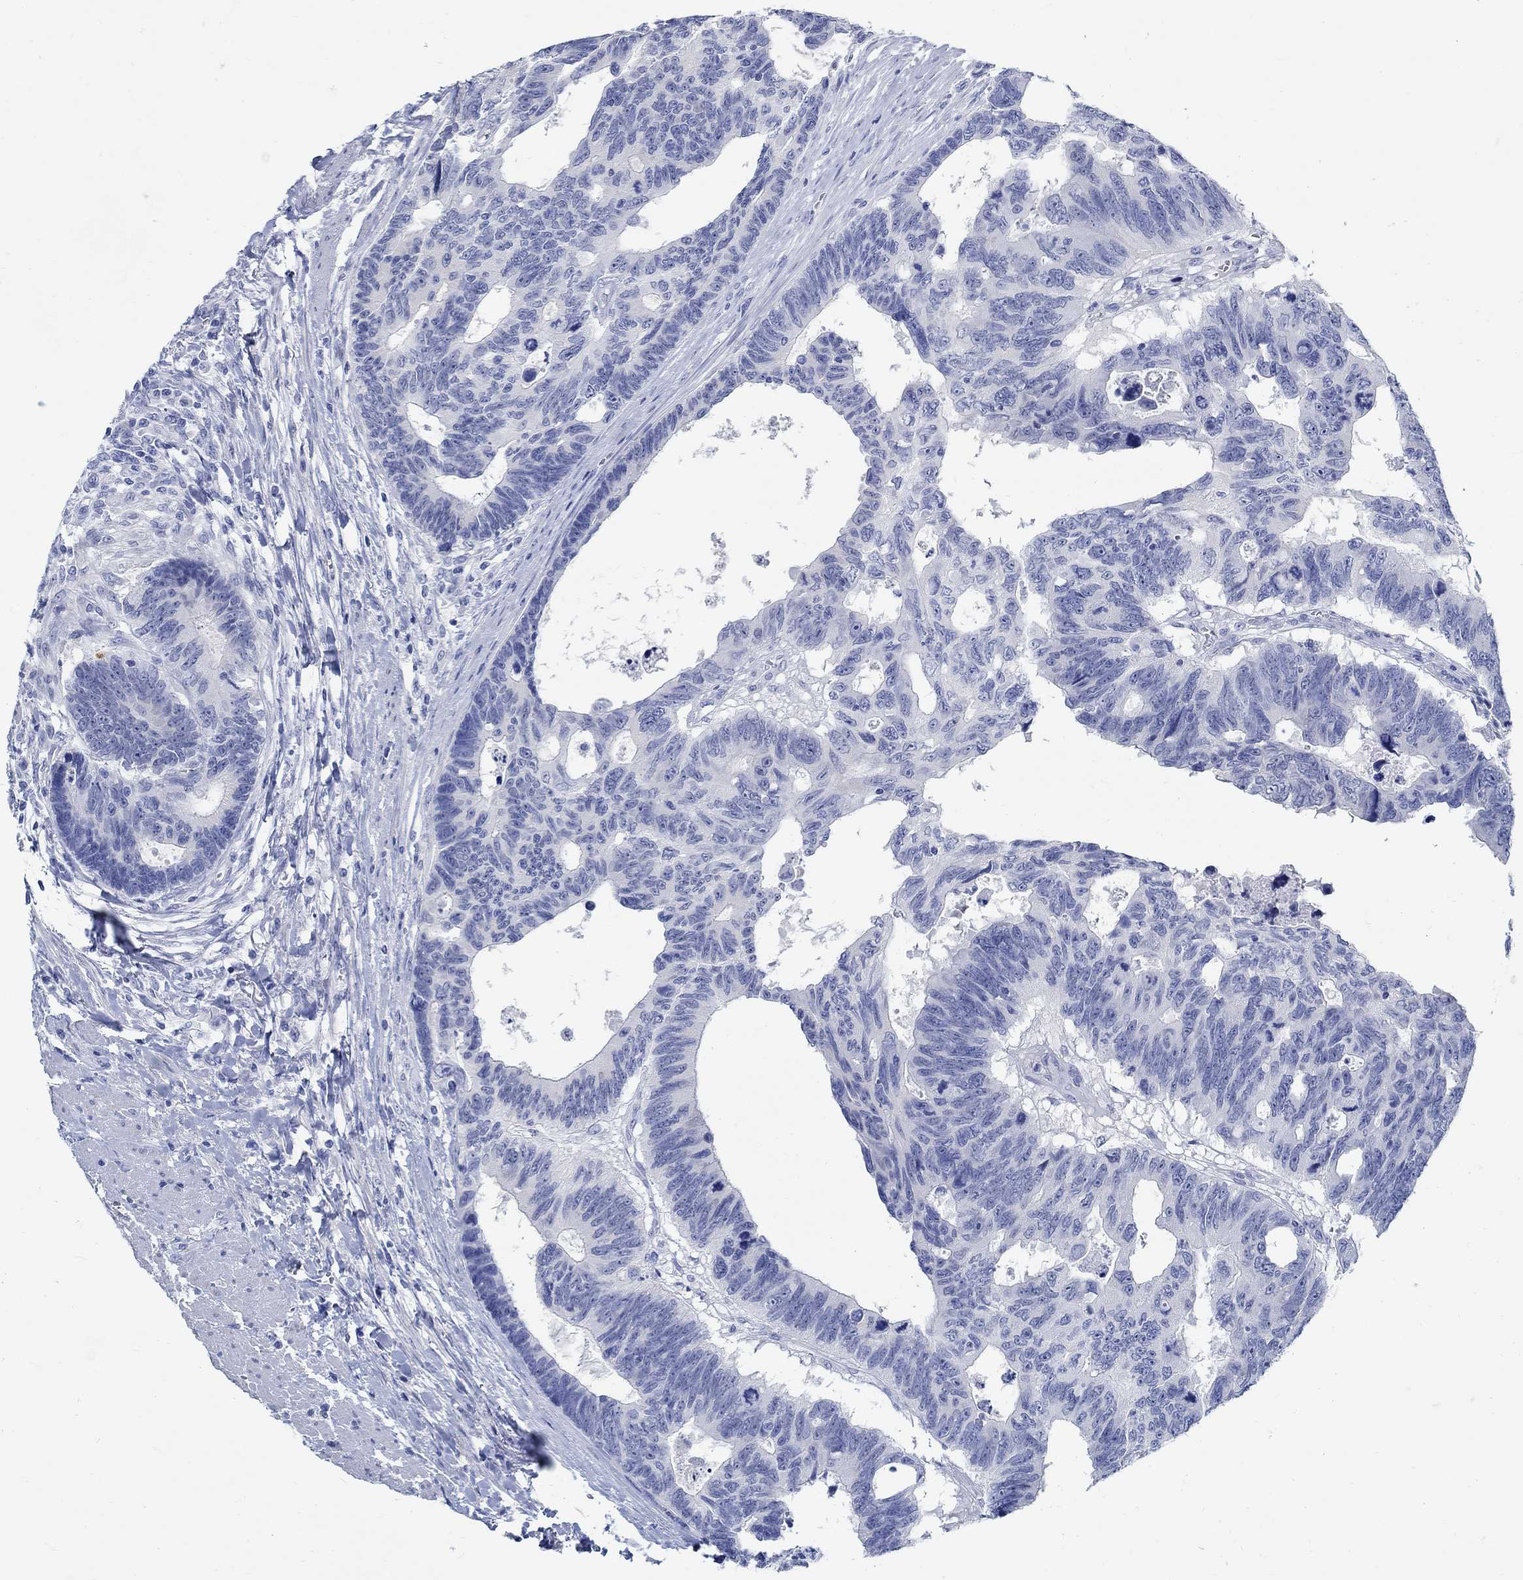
{"staining": {"intensity": "negative", "quantity": "none", "location": "none"}, "tissue": "colorectal cancer", "cell_type": "Tumor cells", "image_type": "cancer", "snomed": [{"axis": "morphology", "description": "Adenocarcinoma, NOS"}, {"axis": "topography", "description": "Colon"}], "caption": "Protein analysis of adenocarcinoma (colorectal) exhibits no significant expression in tumor cells.", "gene": "RBM20", "patient": {"sex": "female", "age": 77}}